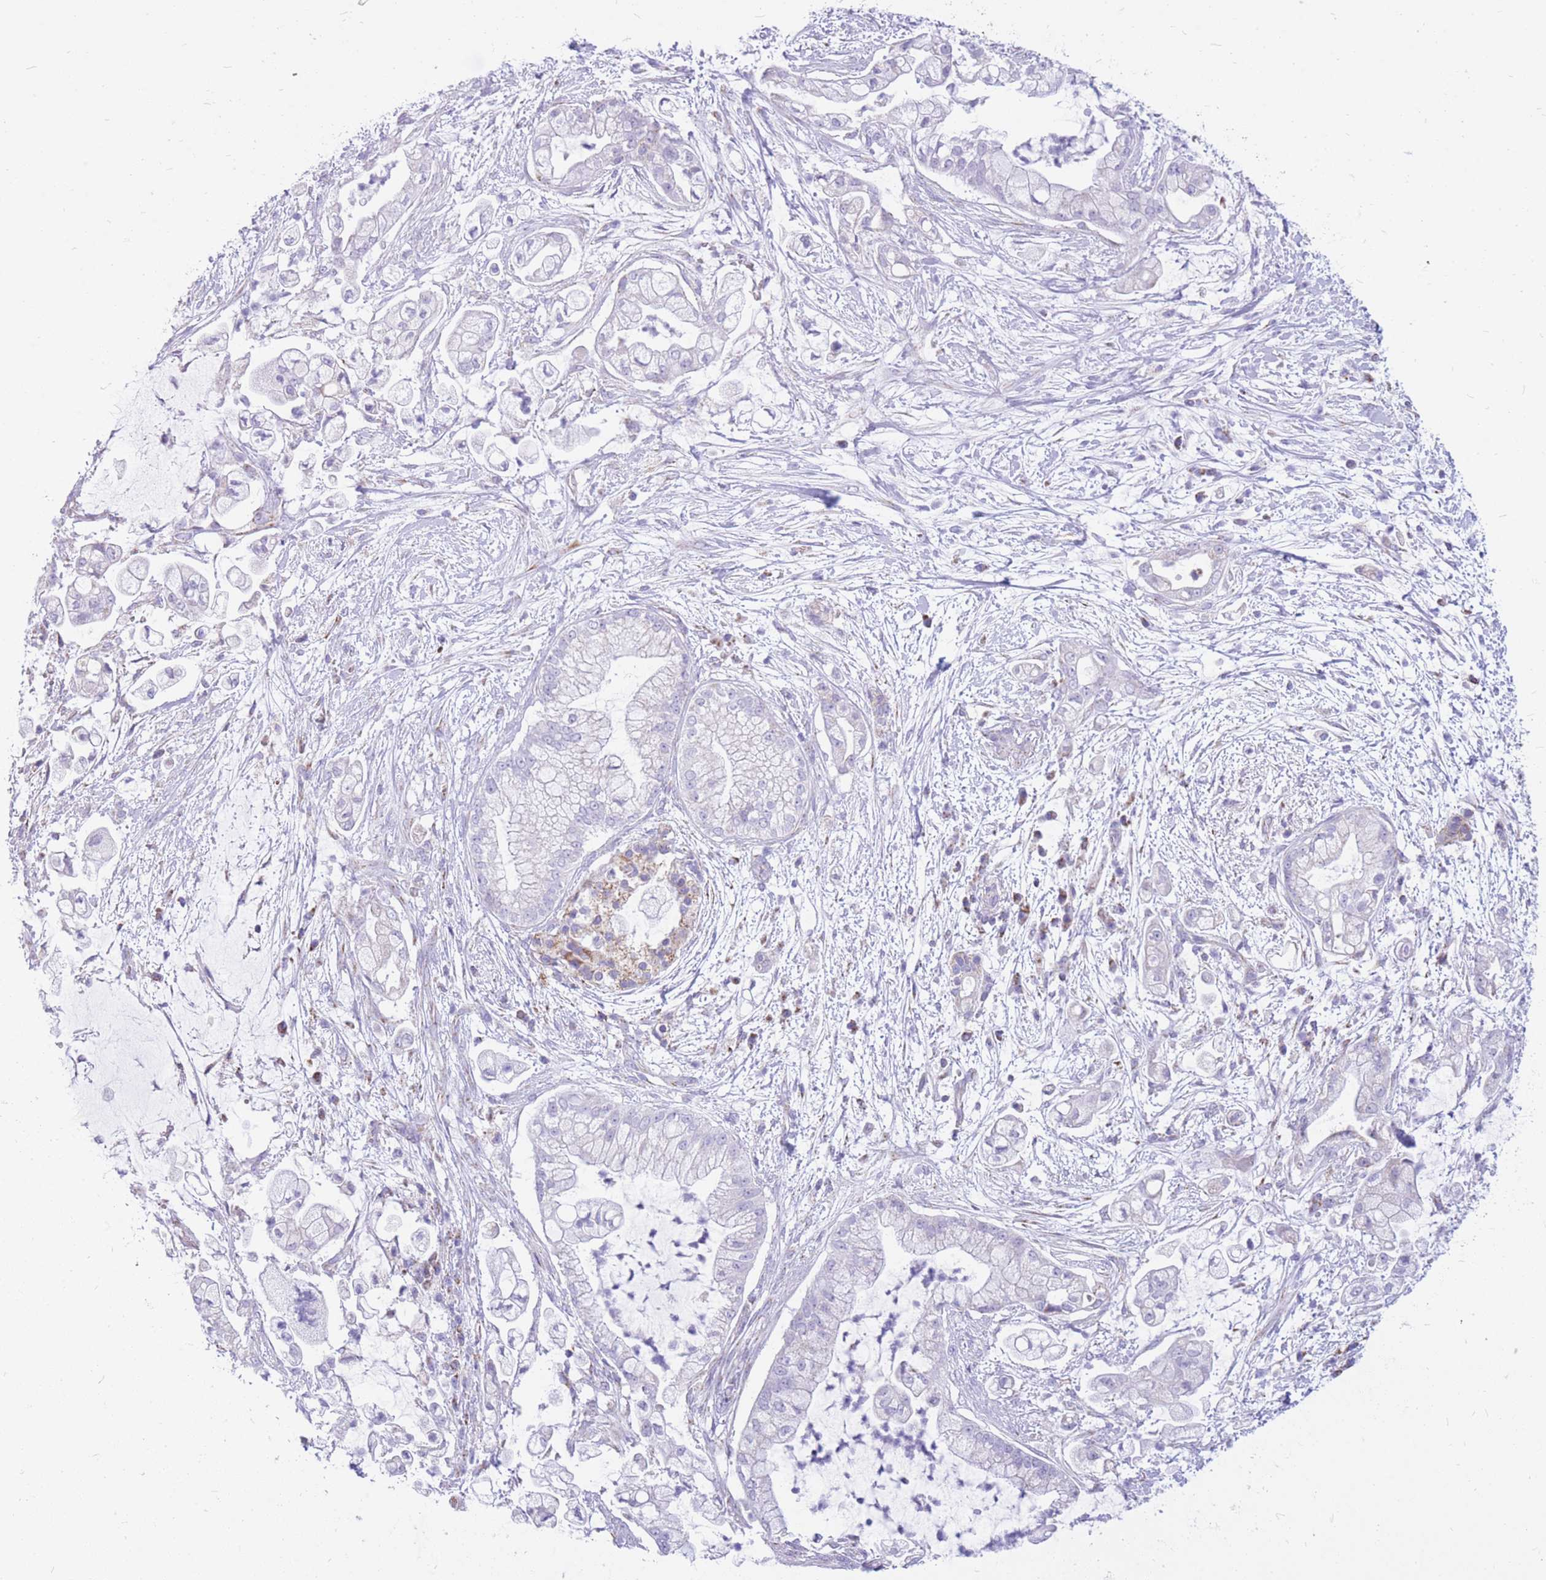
{"staining": {"intensity": "negative", "quantity": "none", "location": "none"}, "tissue": "pancreatic cancer", "cell_type": "Tumor cells", "image_type": "cancer", "snomed": [{"axis": "morphology", "description": "Adenocarcinoma, NOS"}, {"axis": "topography", "description": "Pancreas"}], "caption": "Tumor cells show no significant expression in pancreatic adenocarcinoma.", "gene": "PCSK1", "patient": {"sex": "female", "age": 69}}